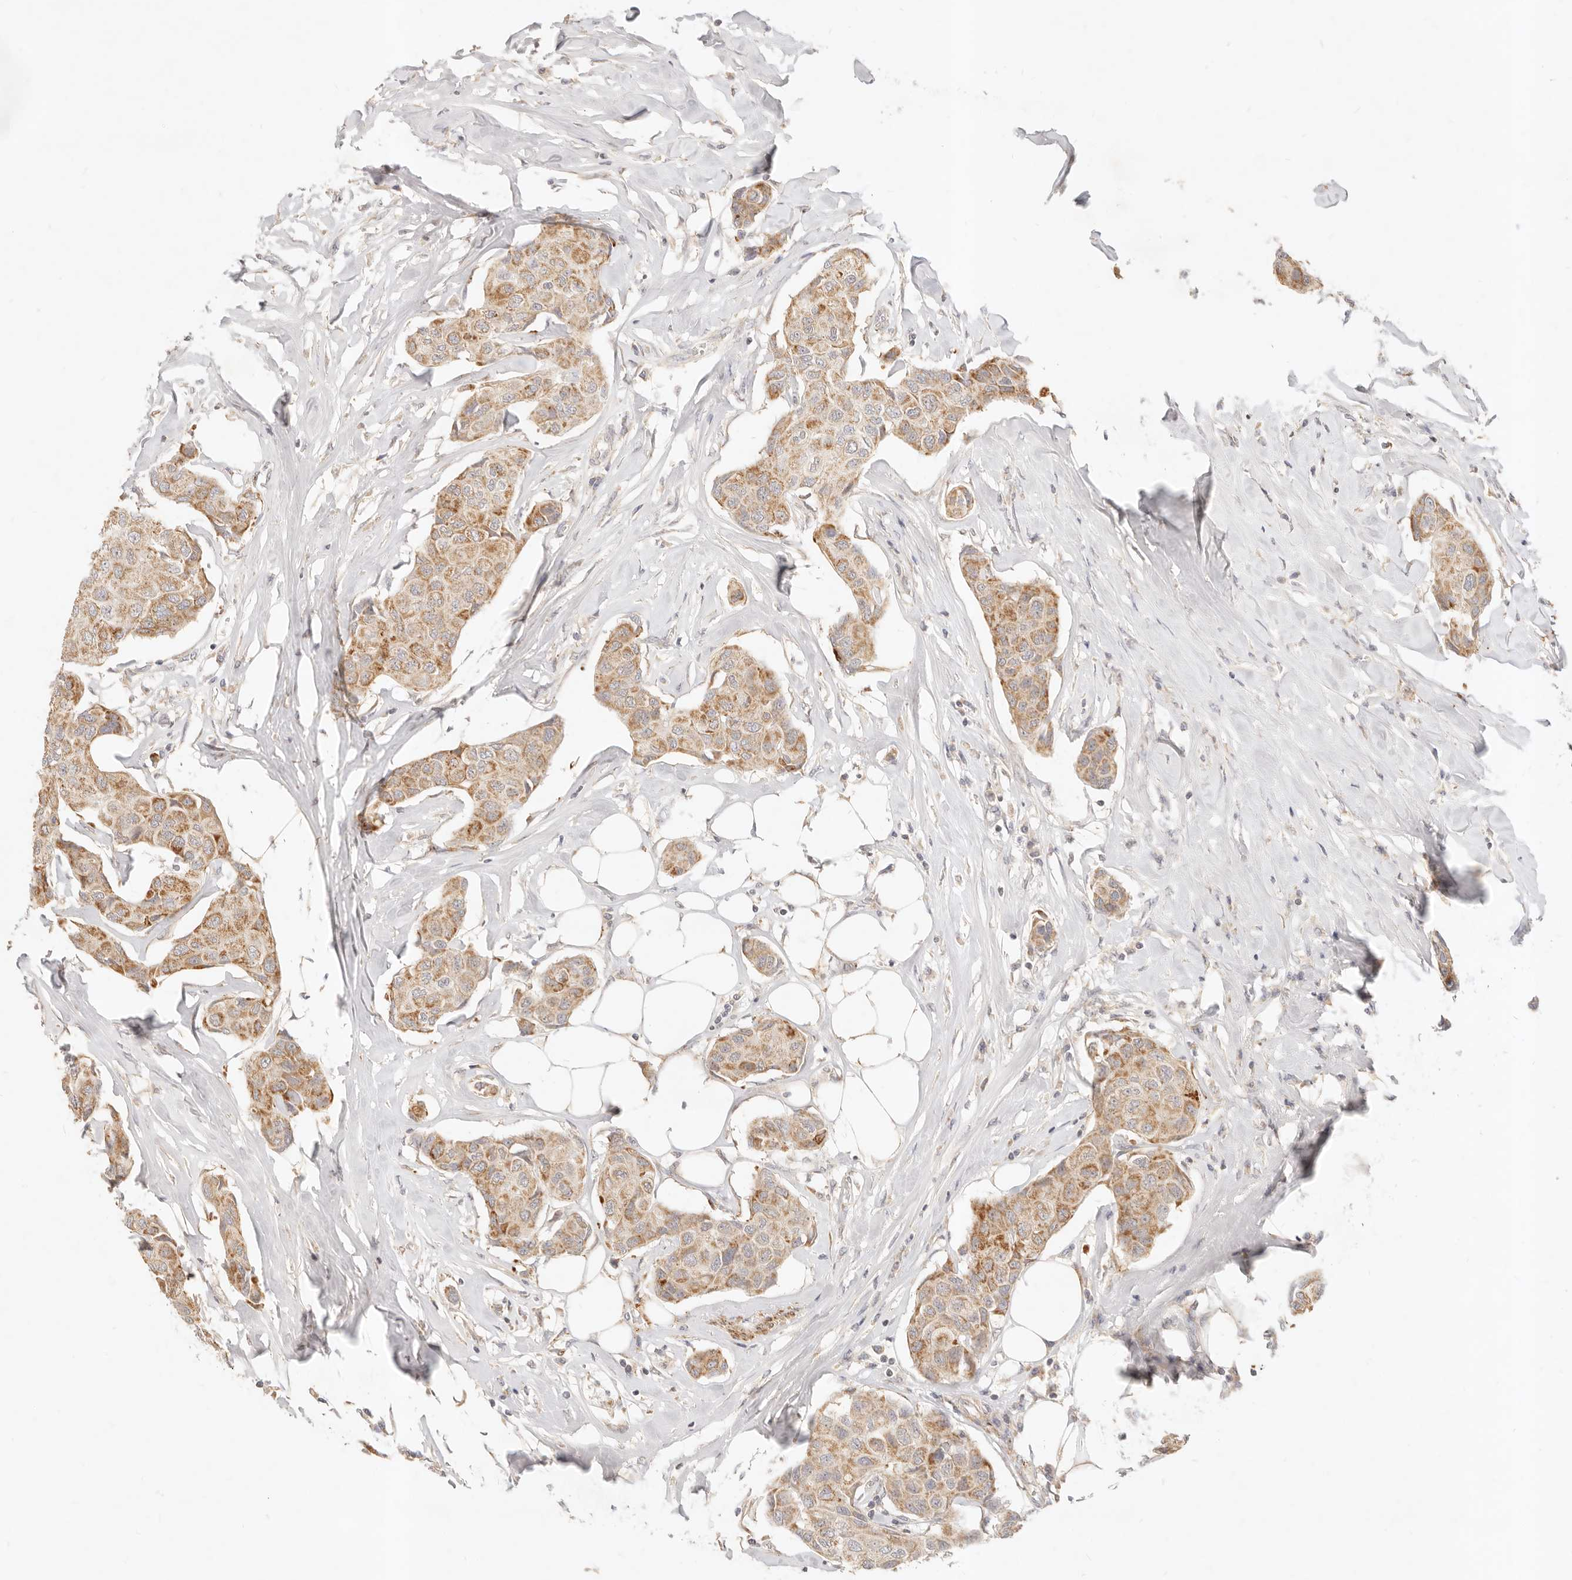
{"staining": {"intensity": "moderate", "quantity": ">75%", "location": "cytoplasmic/membranous"}, "tissue": "breast cancer", "cell_type": "Tumor cells", "image_type": "cancer", "snomed": [{"axis": "morphology", "description": "Duct carcinoma"}, {"axis": "topography", "description": "Breast"}], "caption": "Immunohistochemical staining of intraductal carcinoma (breast) displays moderate cytoplasmic/membranous protein expression in about >75% of tumor cells.", "gene": "RUBCNL", "patient": {"sex": "female", "age": 80}}